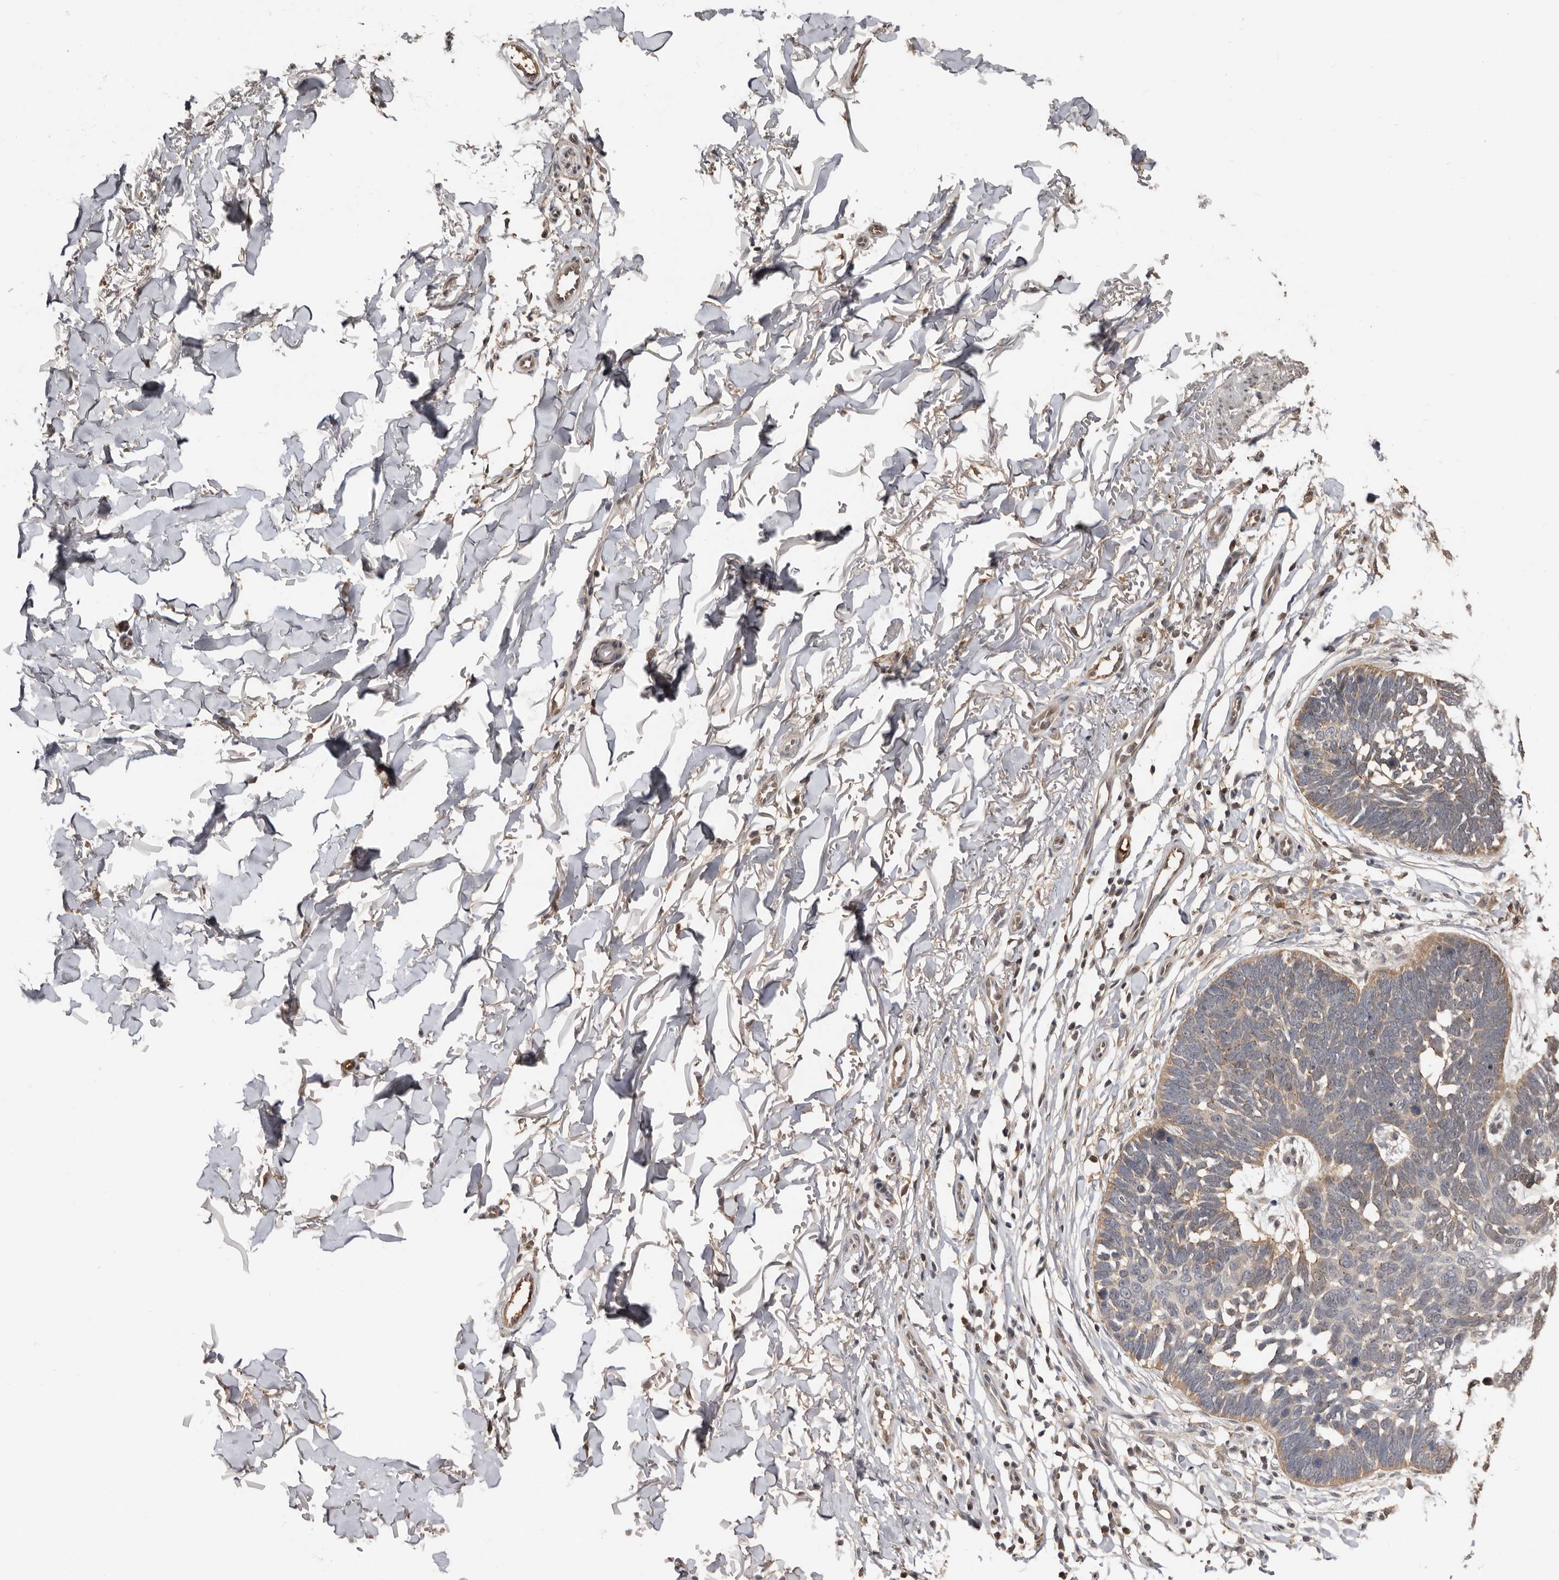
{"staining": {"intensity": "weak", "quantity": "<25%", "location": "cytoplasmic/membranous"}, "tissue": "skin cancer", "cell_type": "Tumor cells", "image_type": "cancer", "snomed": [{"axis": "morphology", "description": "Normal tissue, NOS"}, {"axis": "morphology", "description": "Basal cell carcinoma"}, {"axis": "topography", "description": "Skin"}], "caption": "This photomicrograph is of skin basal cell carcinoma stained with immunohistochemistry (IHC) to label a protein in brown with the nuclei are counter-stained blue. There is no positivity in tumor cells.", "gene": "LRGUK", "patient": {"sex": "male", "age": 77}}